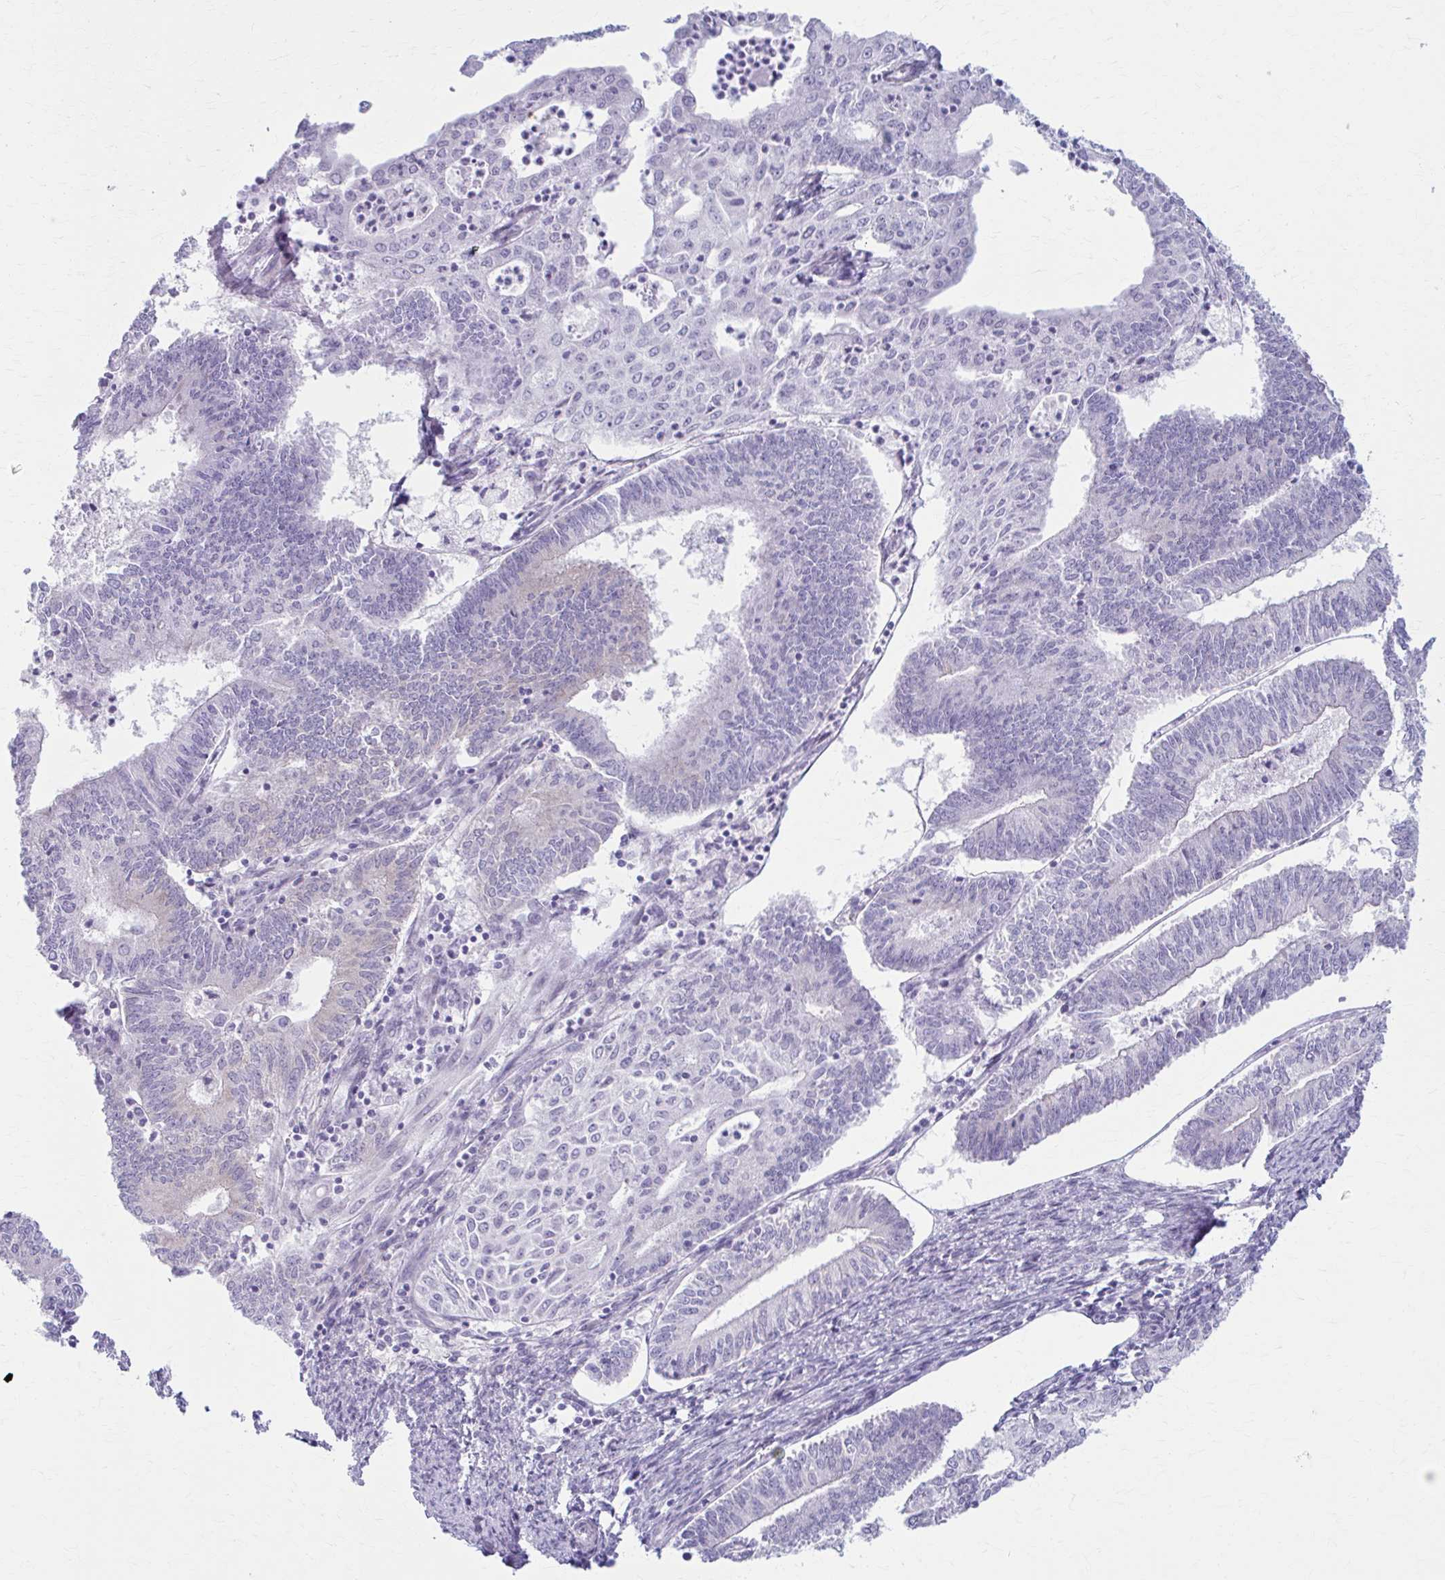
{"staining": {"intensity": "negative", "quantity": "none", "location": "none"}, "tissue": "endometrial cancer", "cell_type": "Tumor cells", "image_type": "cancer", "snomed": [{"axis": "morphology", "description": "Adenocarcinoma, NOS"}, {"axis": "topography", "description": "Endometrium"}], "caption": "This is an immunohistochemistry micrograph of endometrial cancer (adenocarcinoma). There is no positivity in tumor cells.", "gene": "PRKRA", "patient": {"sex": "female", "age": 61}}